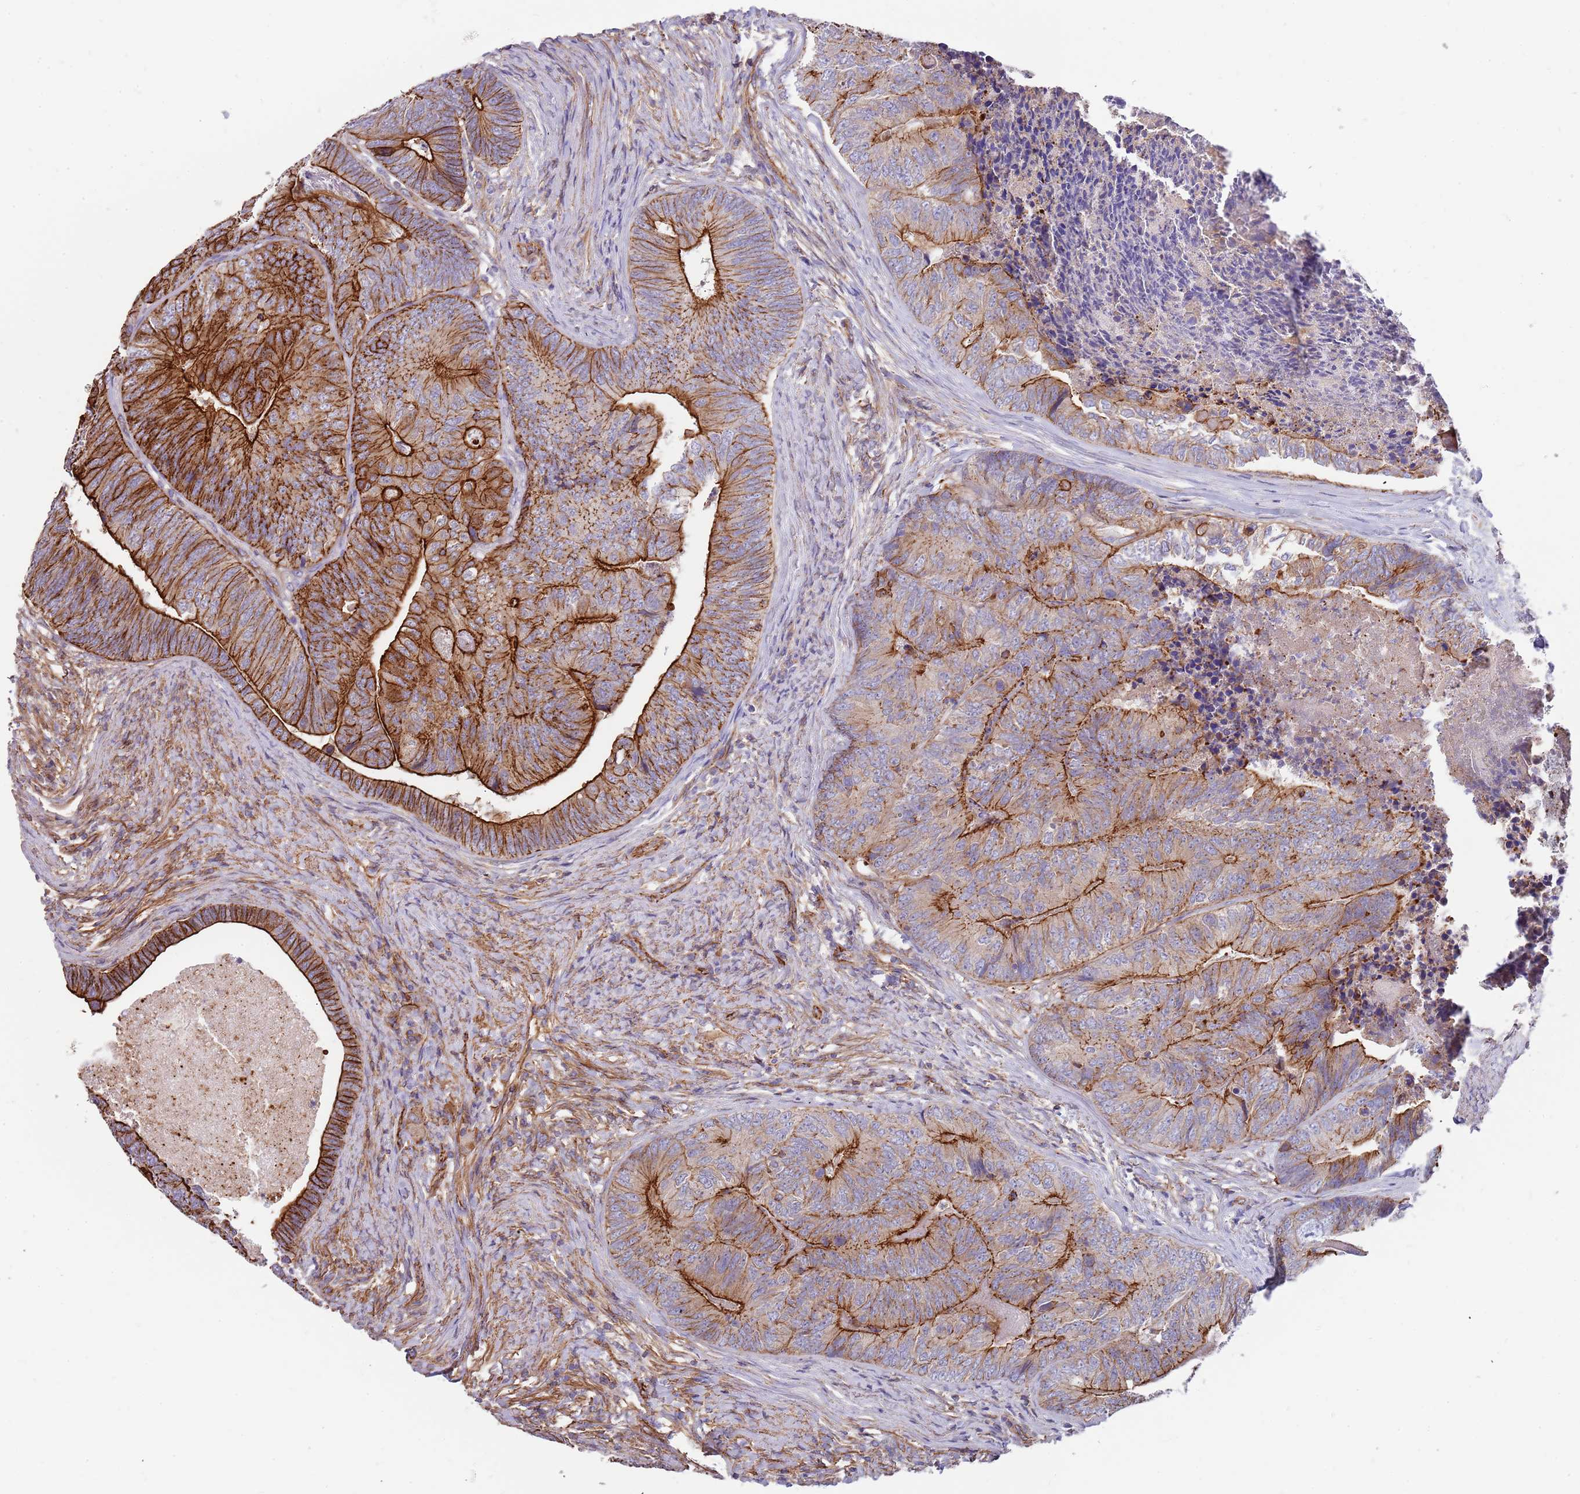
{"staining": {"intensity": "strong", "quantity": "25%-75%", "location": "cytoplasmic/membranous"}, "tissue": "colorectal cancer", "cell_type": "Tumor cells", "image_type": "cancer", "snomed": [{"axis": "morphology", "description": "Adenocarcinoma, NOS"}, {"axis": "topography", "description": "Colon"}], "caption": "Strong cytoplasmic/membranous positivity for a protein is seen in about 25%-75% of tumor cells of adenocarcinoma (colorectal) using IHC.", "gene": "GFRAL", "patient": {"sex": "female", "age": 67}}